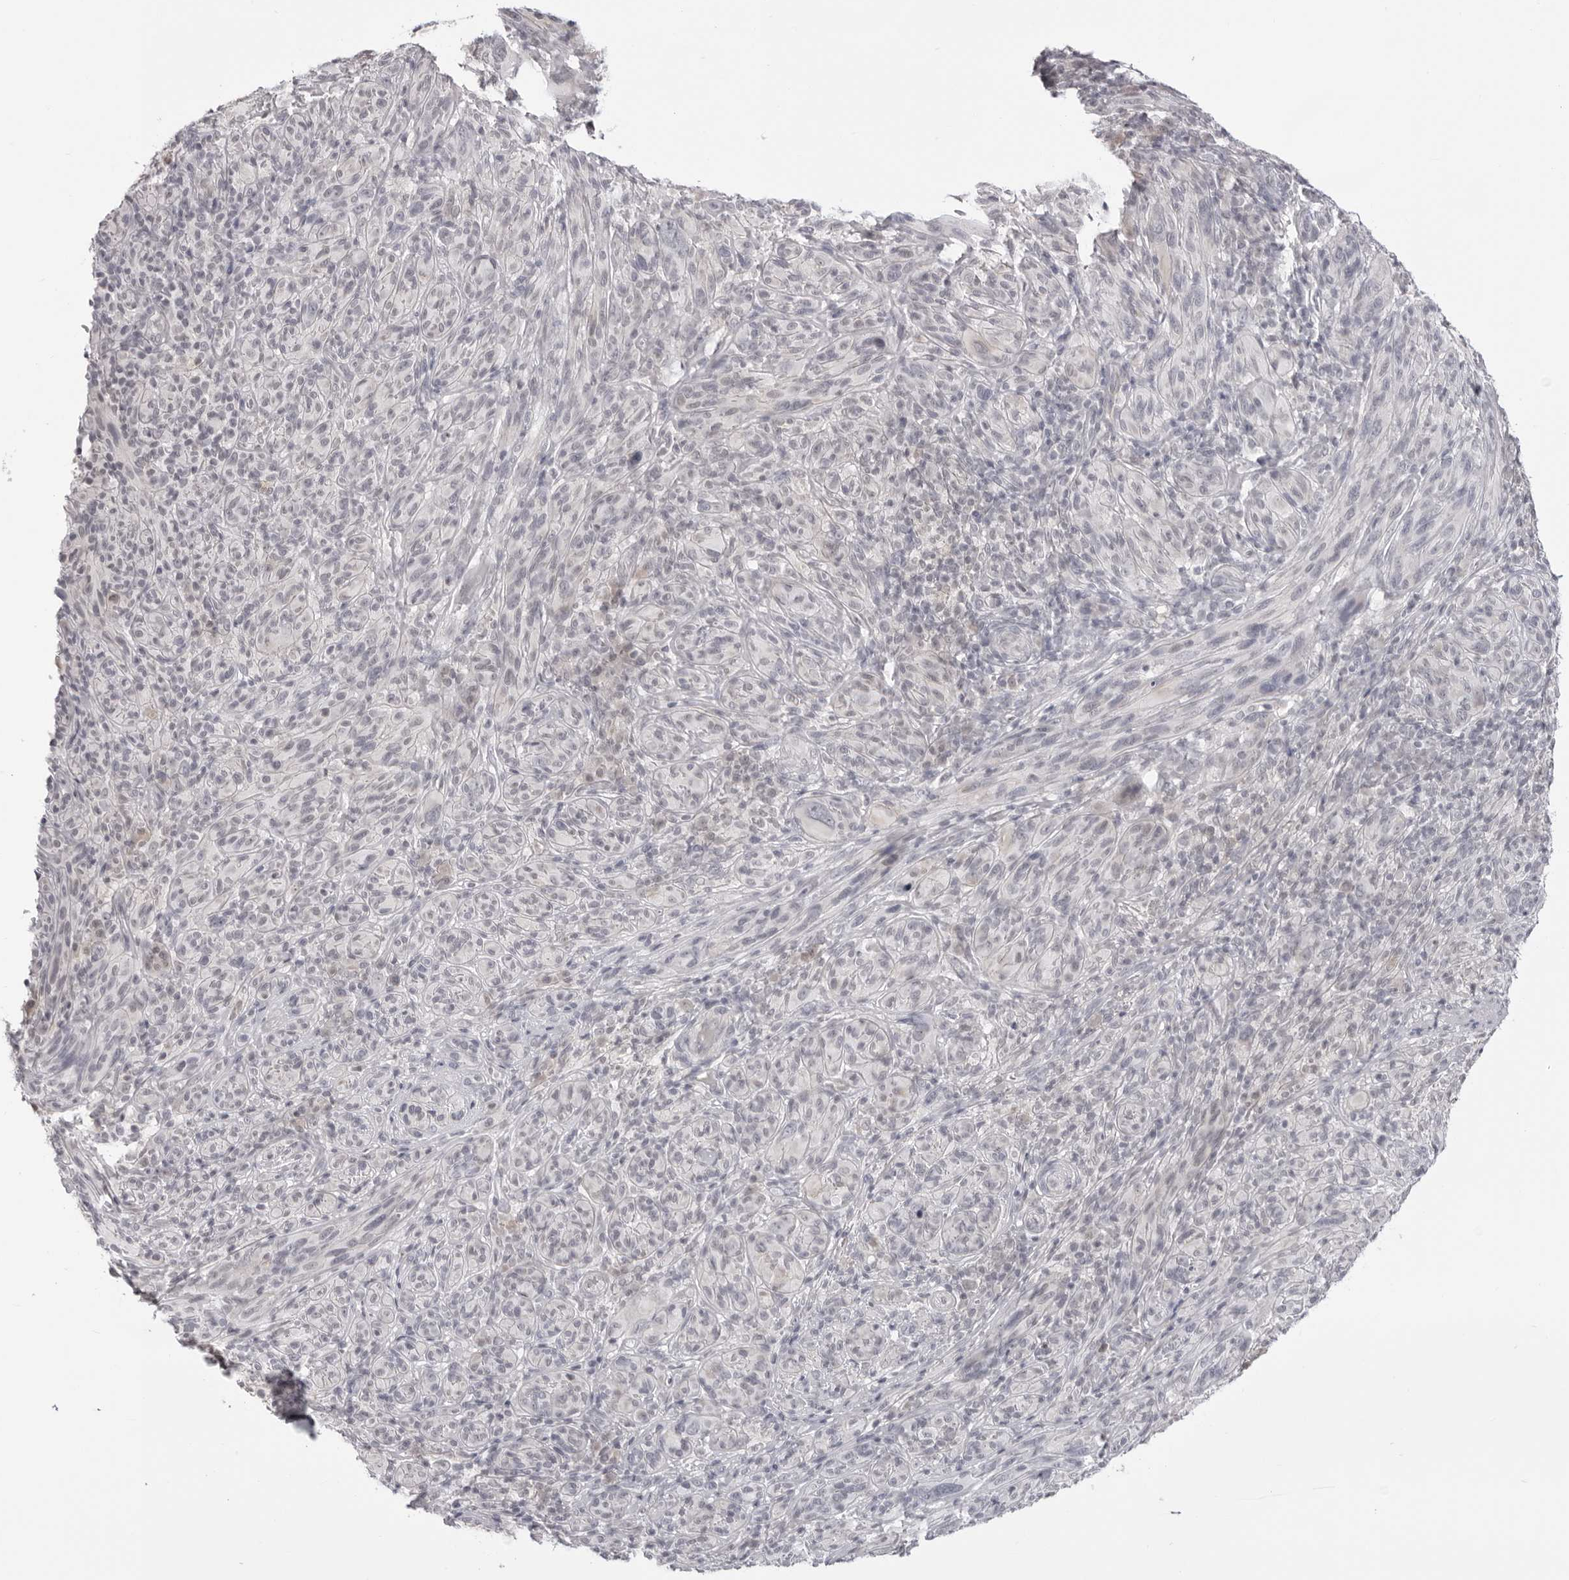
{"staining": {"intensity": "negative", "quantity": "none", "location": "none"}, "tissue": "melanoma", "cell_type": "Tumor cells", "image_type": "cancer", "snomed": [{"axis": "morphology", "description": "Malignant melanoma, NOS"}, {"axis": "topography", "description": "Skin of head"}], "caption": "Tumor cells are negative for protein expression in human melanoma. (Brightfield microscopy of DAB immunohistochemistry at high magnification).", "gene": "ACP6", "patient": {"sex": "male", "age": 96}}